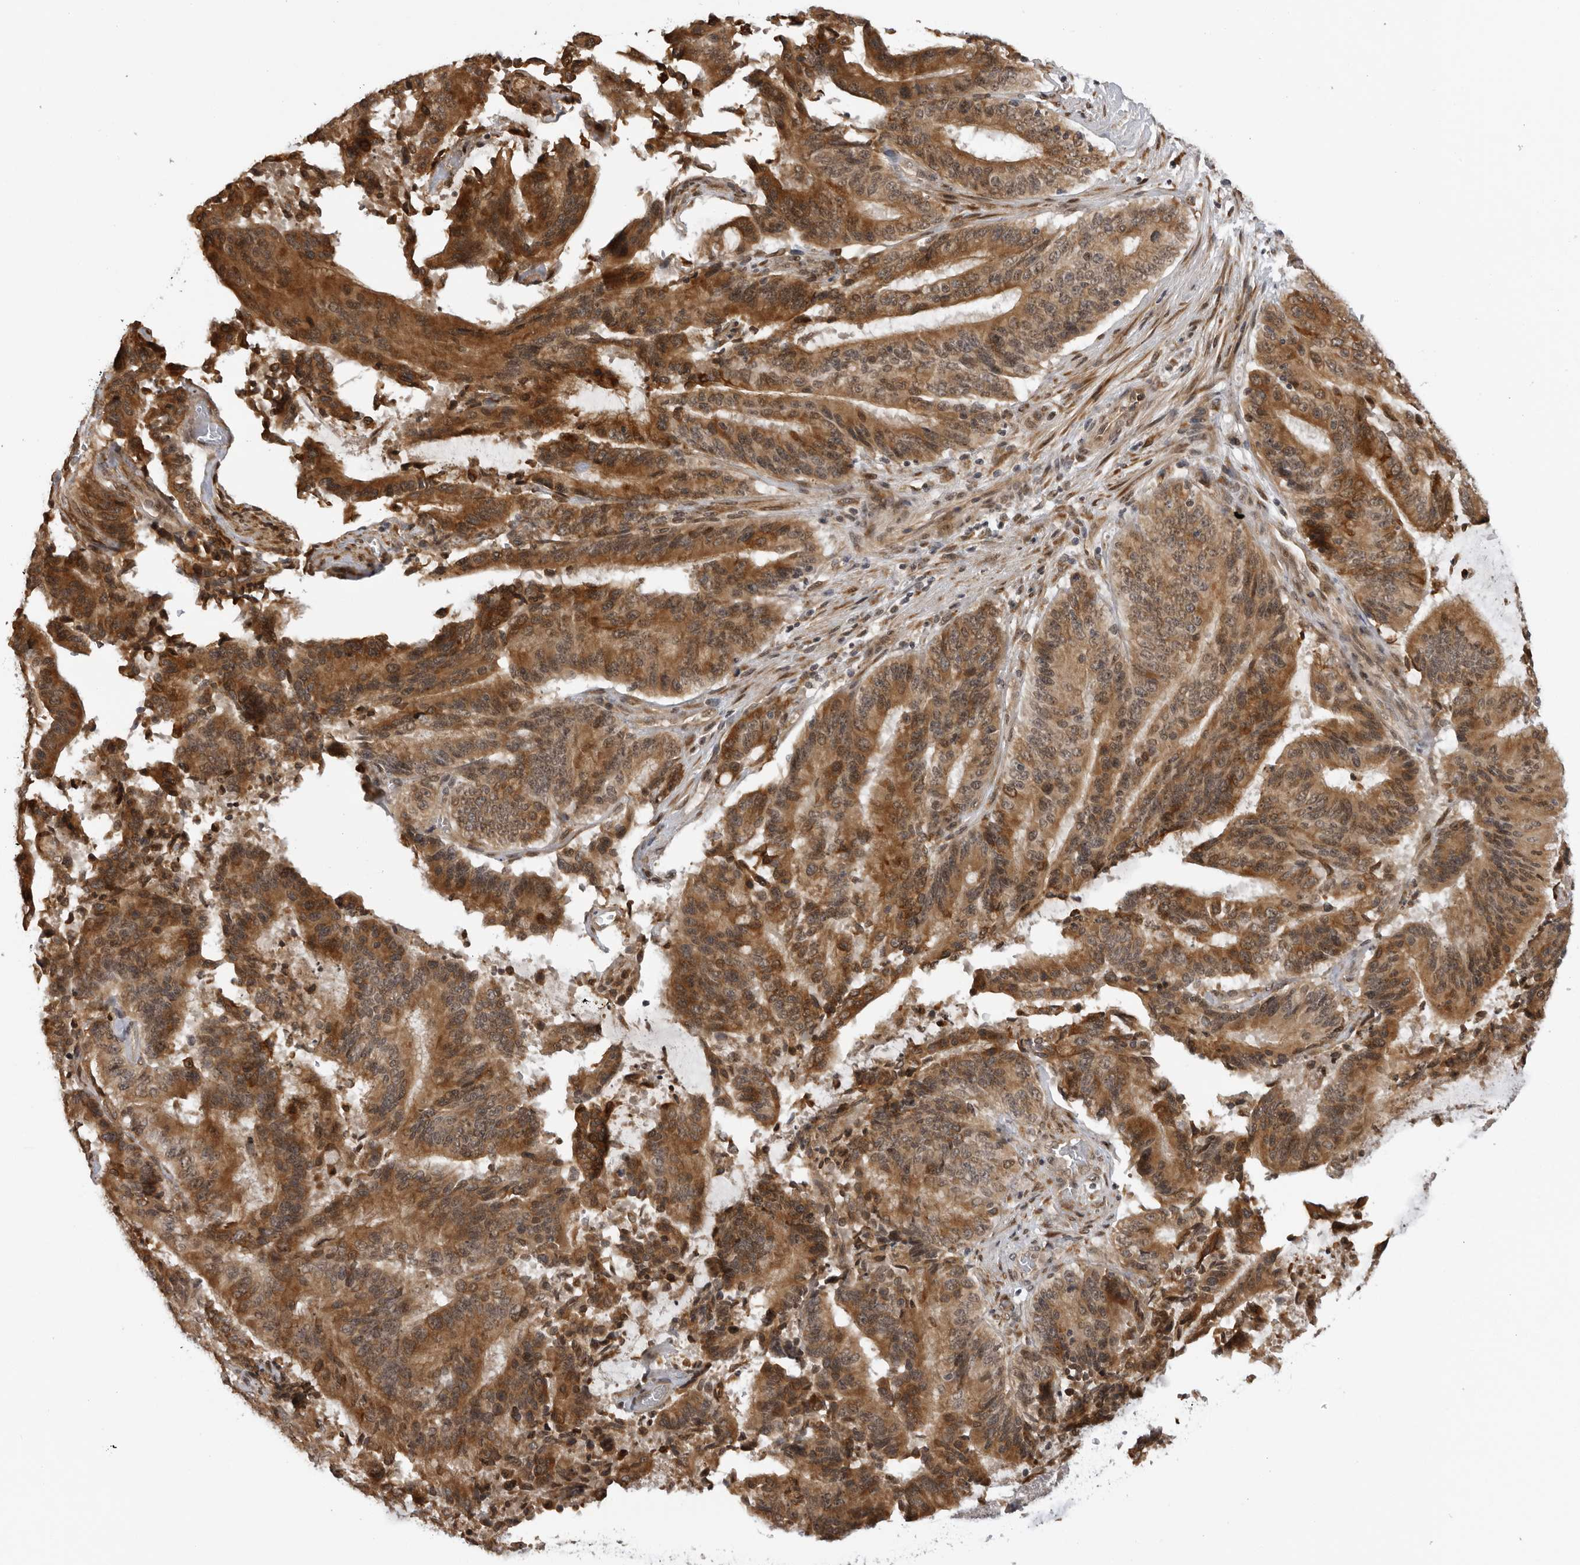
{"staining": {"intensity": "strong", "quantity": ">75%", "location": "cytoplasmic/membranous,nuclear"}, "tissue": "liver cancer", "cell_type": "Tumor cells", "image_type": "cancer", "snomed": [{"axis": "morphology", "description": "Normal tissue, NOS"}, {"axis": "morphology", "description": "Cholangiocarcinoma"}, {"axis": "topography", "description": "Liver"}, {"axis": "topography", "description": "Peripheral nerve tissue"}], "caption": "Immunohistochemistry (IHC) photomicrograph of liver cancer stained for a protein (brown), which demonstrates high levels of strong cytoplasmic/membranous and nuclear positivity in approximately >75% of tumor cells.", "gene": "DNAH14", "patient": {"sex": "female", "age": 73}}